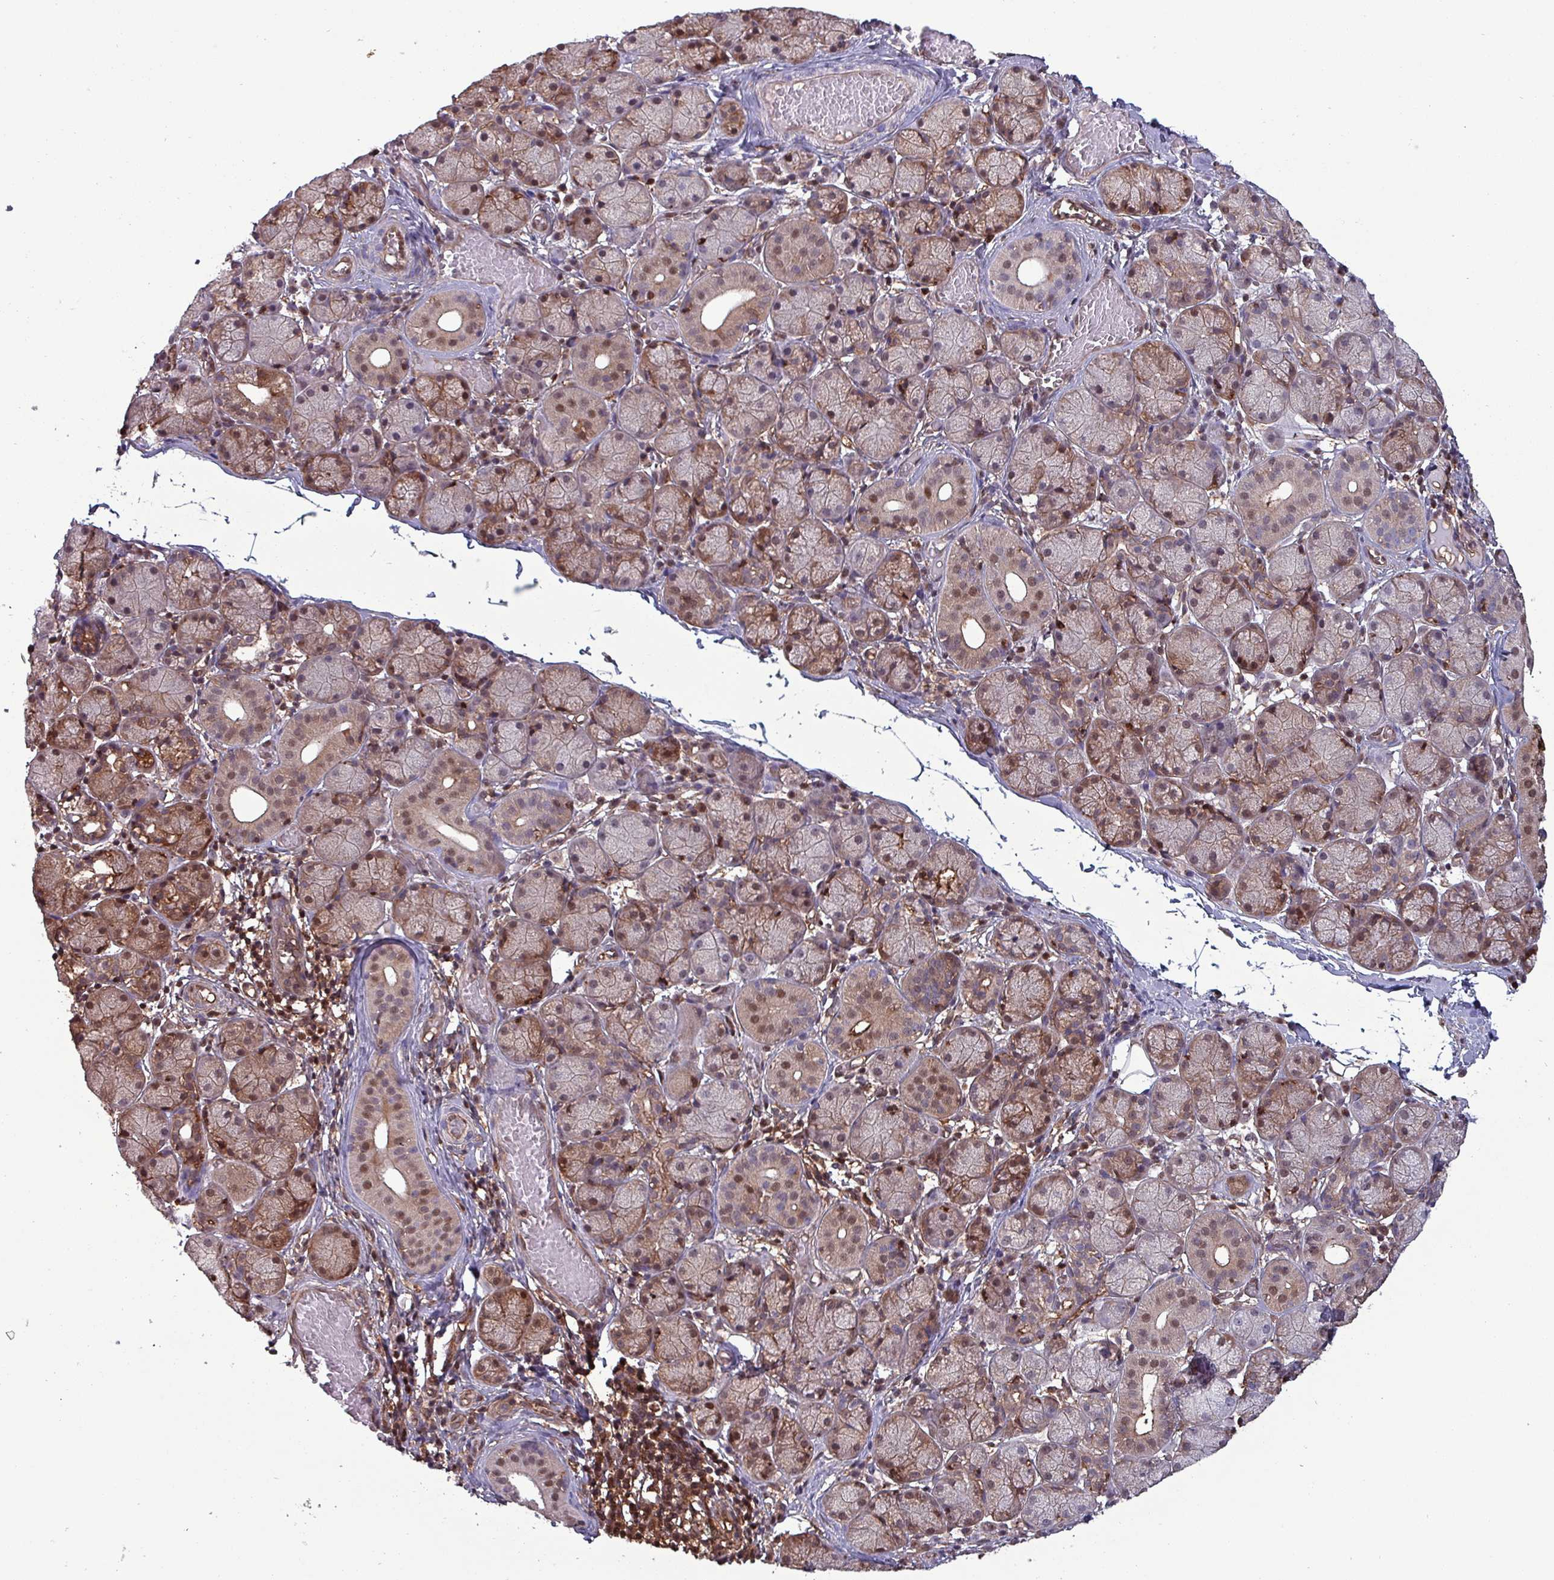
{"staining": {"intensity": "moderate", "quantity": "25%-75%", "location": "cytoplasmic/membranous,nuclear"}, "tissue": "salivary gland", "cell_type": "Glandular cells", "image_type": "normal", "snomed": [{"axis": "morphology", "description": "Normal tissue, NOS"}, {"axis": "topography", "description": "Salivary gland"}], "caption": "Brown immunohistochemical staining in normal human salivary gland exhibits moderate cytoplasmic/membranous,nuclear expression in approximately 25%-75% of glandular cells.", "gene": "PSMB8", "patient": {"sex": "female", "age": 24}}